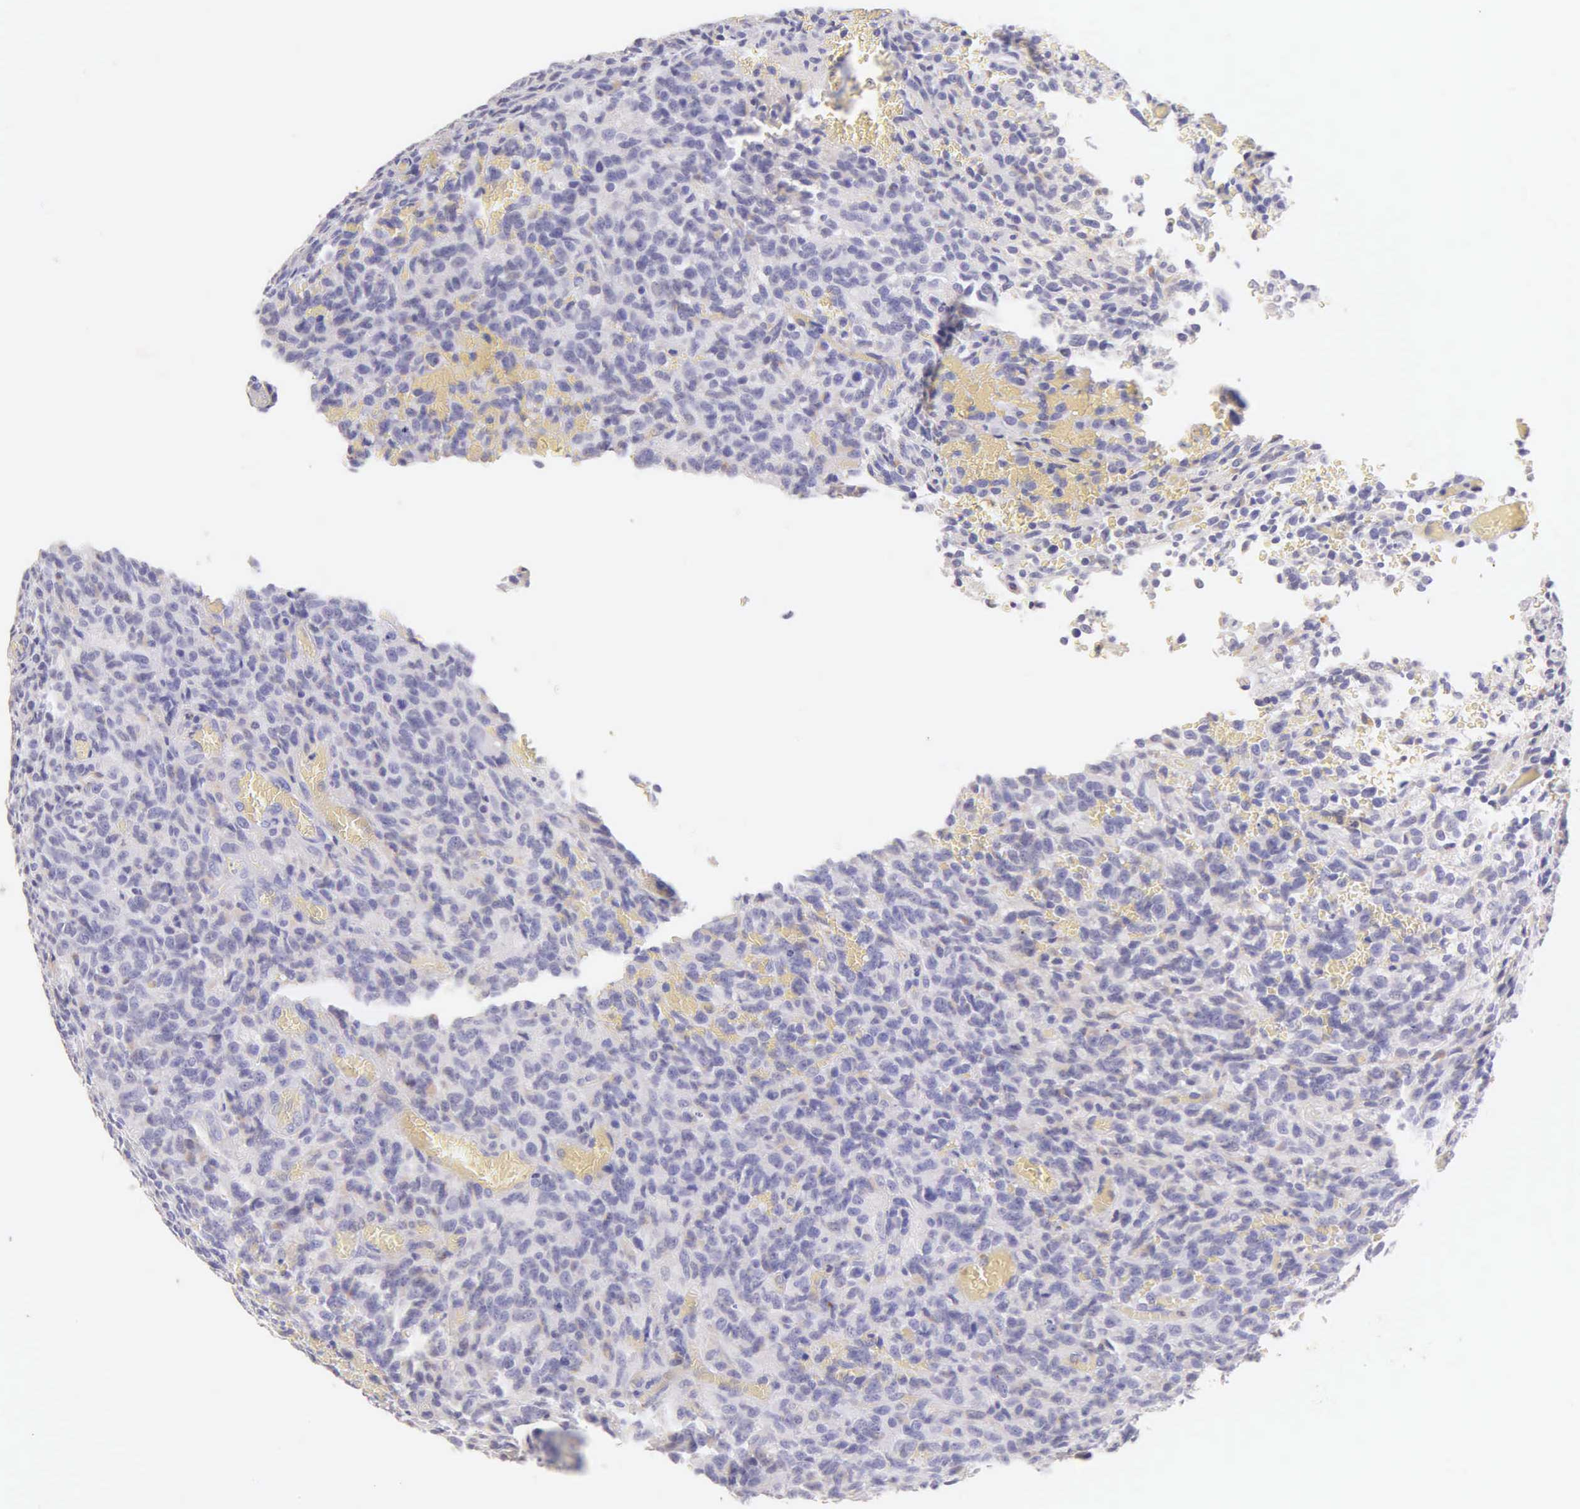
{"staining": {"intensity": "negative", "quantity": "none", "location": "none"}, "tissue": "glioma", "cell_type": "Tumor cells", "image_type": "cancer", "snomed": [{"axis": "morphology", "description": "Glioma, malignant, High grade"}, {"axis": "topography", "description": "Brain"}], "caption": "DAB (3,3'-diaminobenzidine) immunohistochemical staining of human malignant glioma (high-grade) exhibits no significant positivity in tumor cells. Brightfield microscopy of immunohistochemistry (IHC) stained with DAB (3,3'-diaminobenzidine) (brown) and hematoxylin (blue), captured at high magnification.", "gene": "KRT17", "patient": {"sex": "male", "age": 56}}